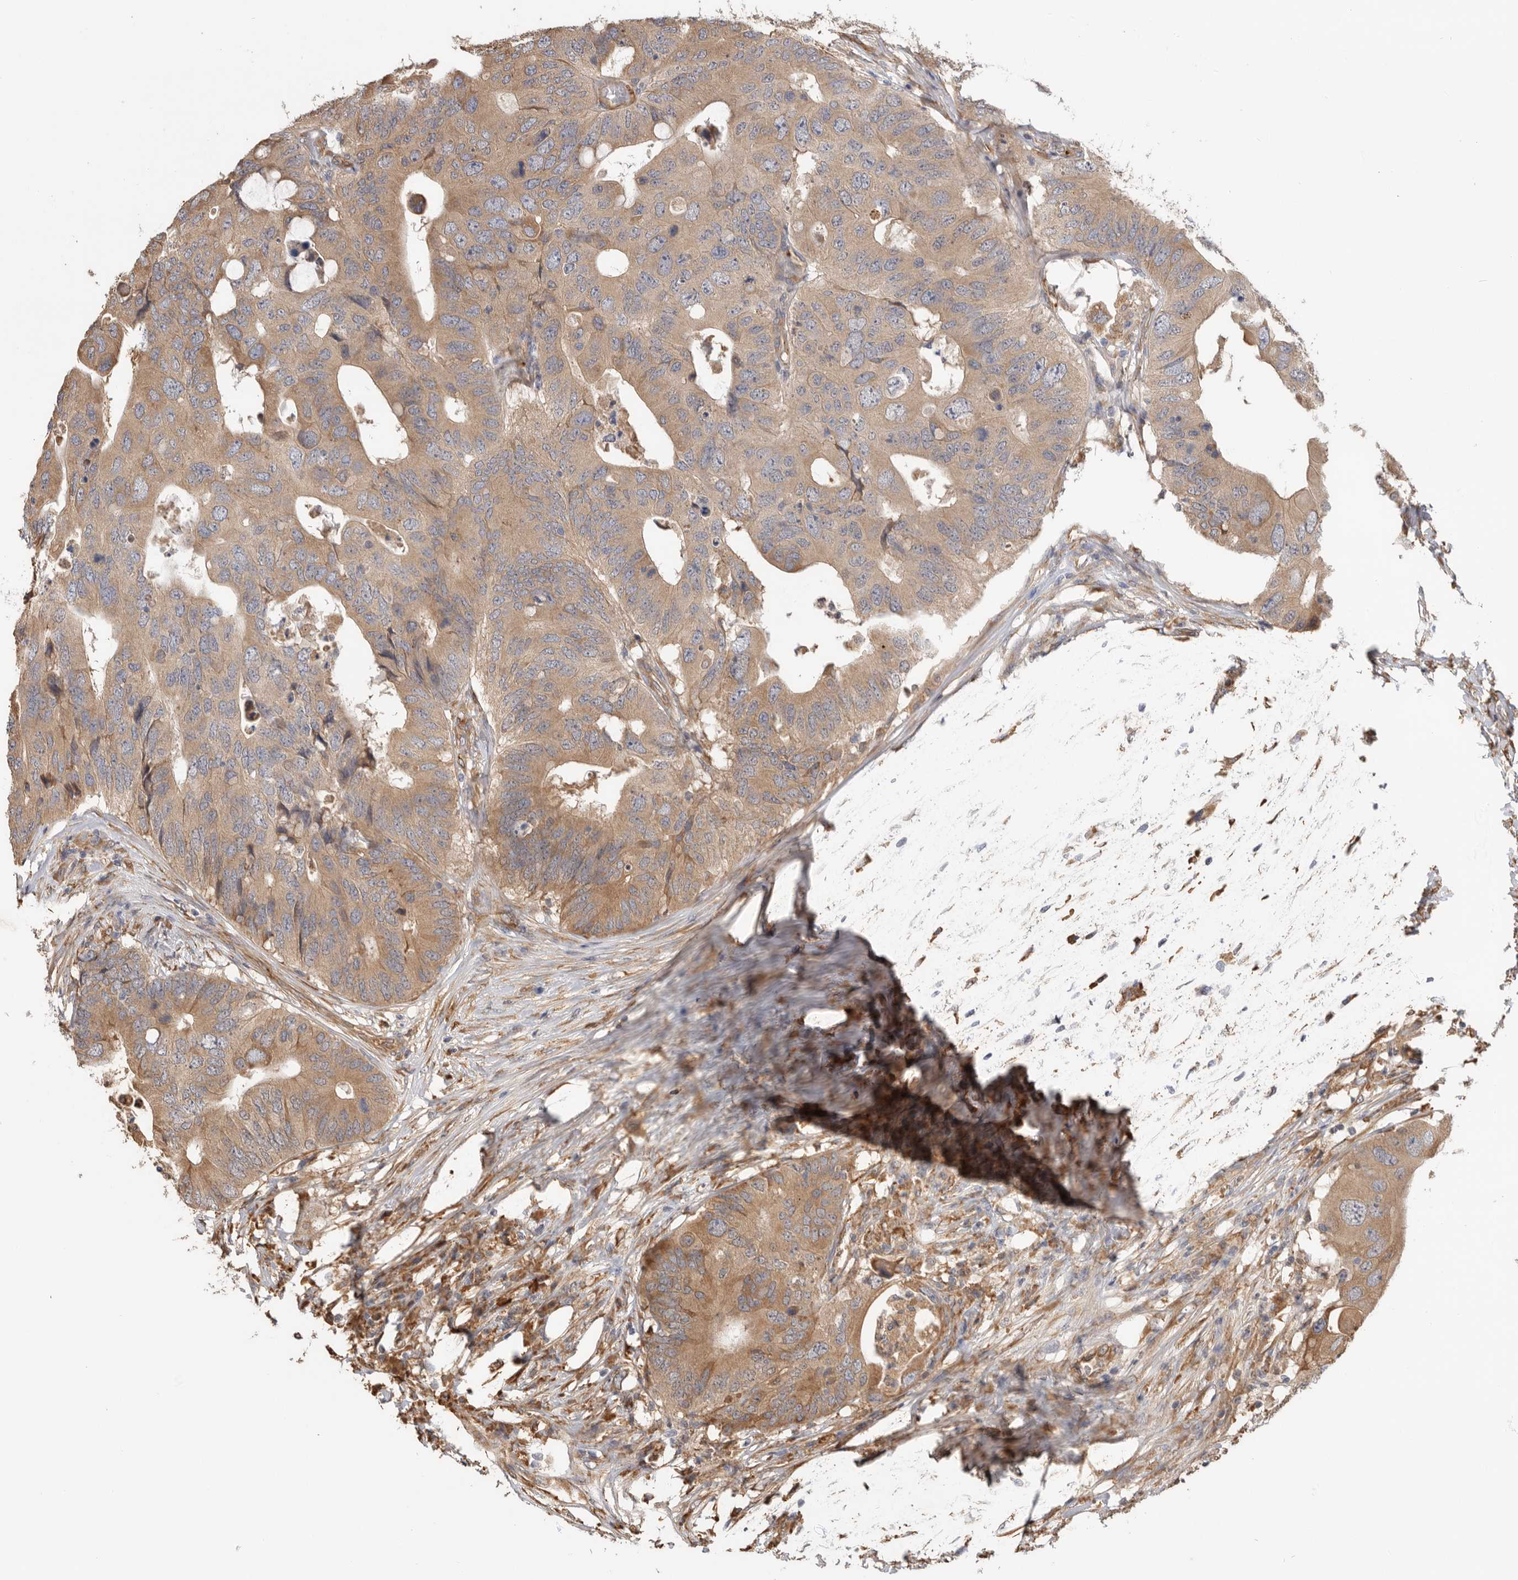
{"staining": {"intensity": "moderate", "quantity": ">75%", "location": "cytoplasmic/membranous"}, "tissue": "colorectal cancer", "cell_type": "Tumor cells", "image_type": "cancer", "snomed": [{"axis": "morphology", "description": "Adenocarcinoma, NOS"}, {"axis": "topography", "description": "Colon"}], "caption": "Brown immunohistochemical staining in human adenocarcinoma (colorectal) demonstrates moderate cytoplasmic/membranous positivity in about >75% of tumor cells.", "gene": "CDC42BPB", "patient": {"sex": "male", "age": 71}}